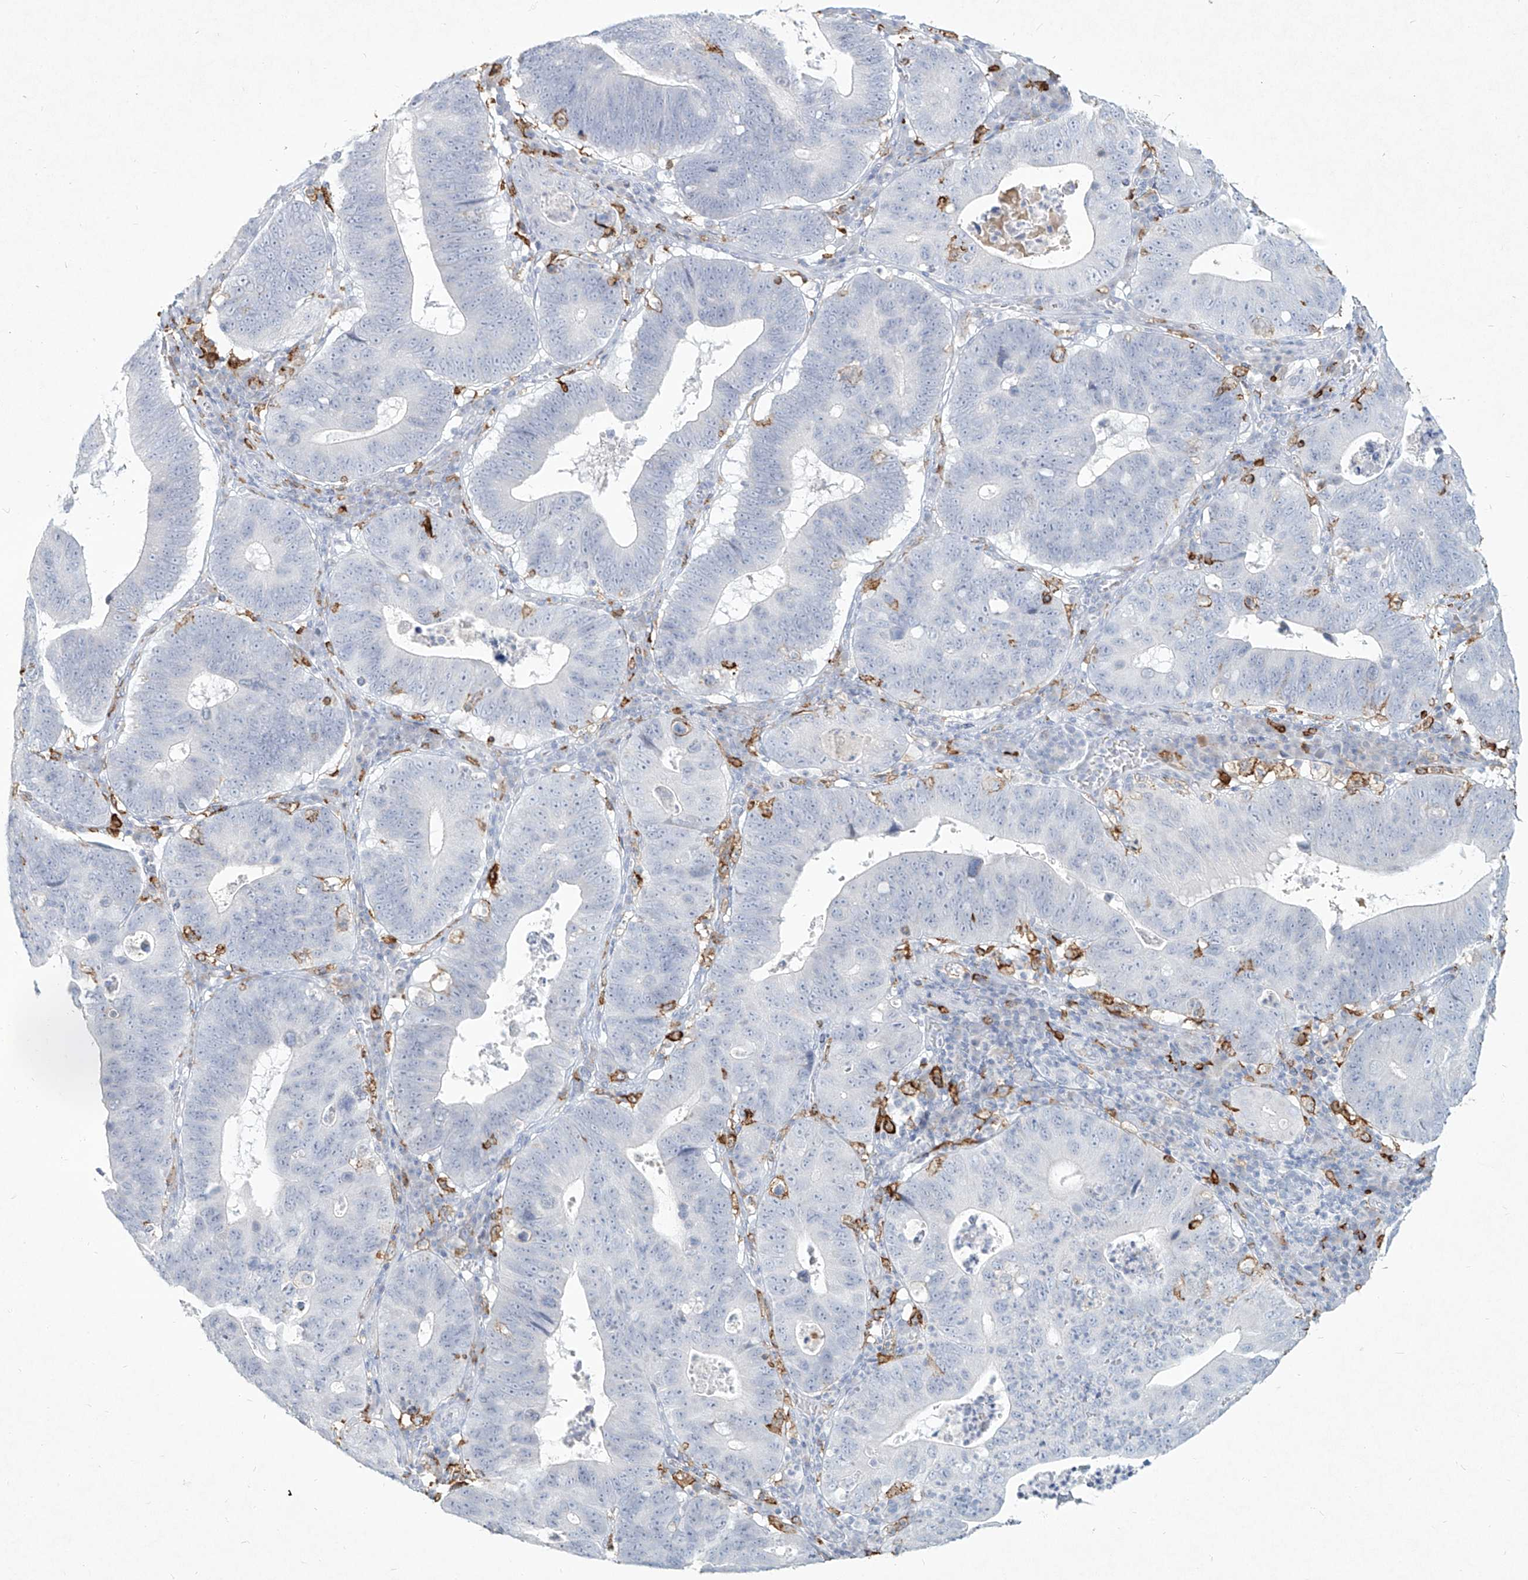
{"staining": {"intensity": "negative", "quantity": "none", "location": "none"}, "tissue": "stomach cancer", "cell_type": "Tumor cells", "image_type": "cancer", "snomed": [{"axis": "morphology", "description": "Adenocarcinoma, NOS"}, {"axis": "topography", "description": "Stomach"}], "caption": "Image shows no significant protein staining in tumor cells of adenocarcinoma (stomach).", "gene": "CD209", "patient": {"sex": "male", "age": 59}}